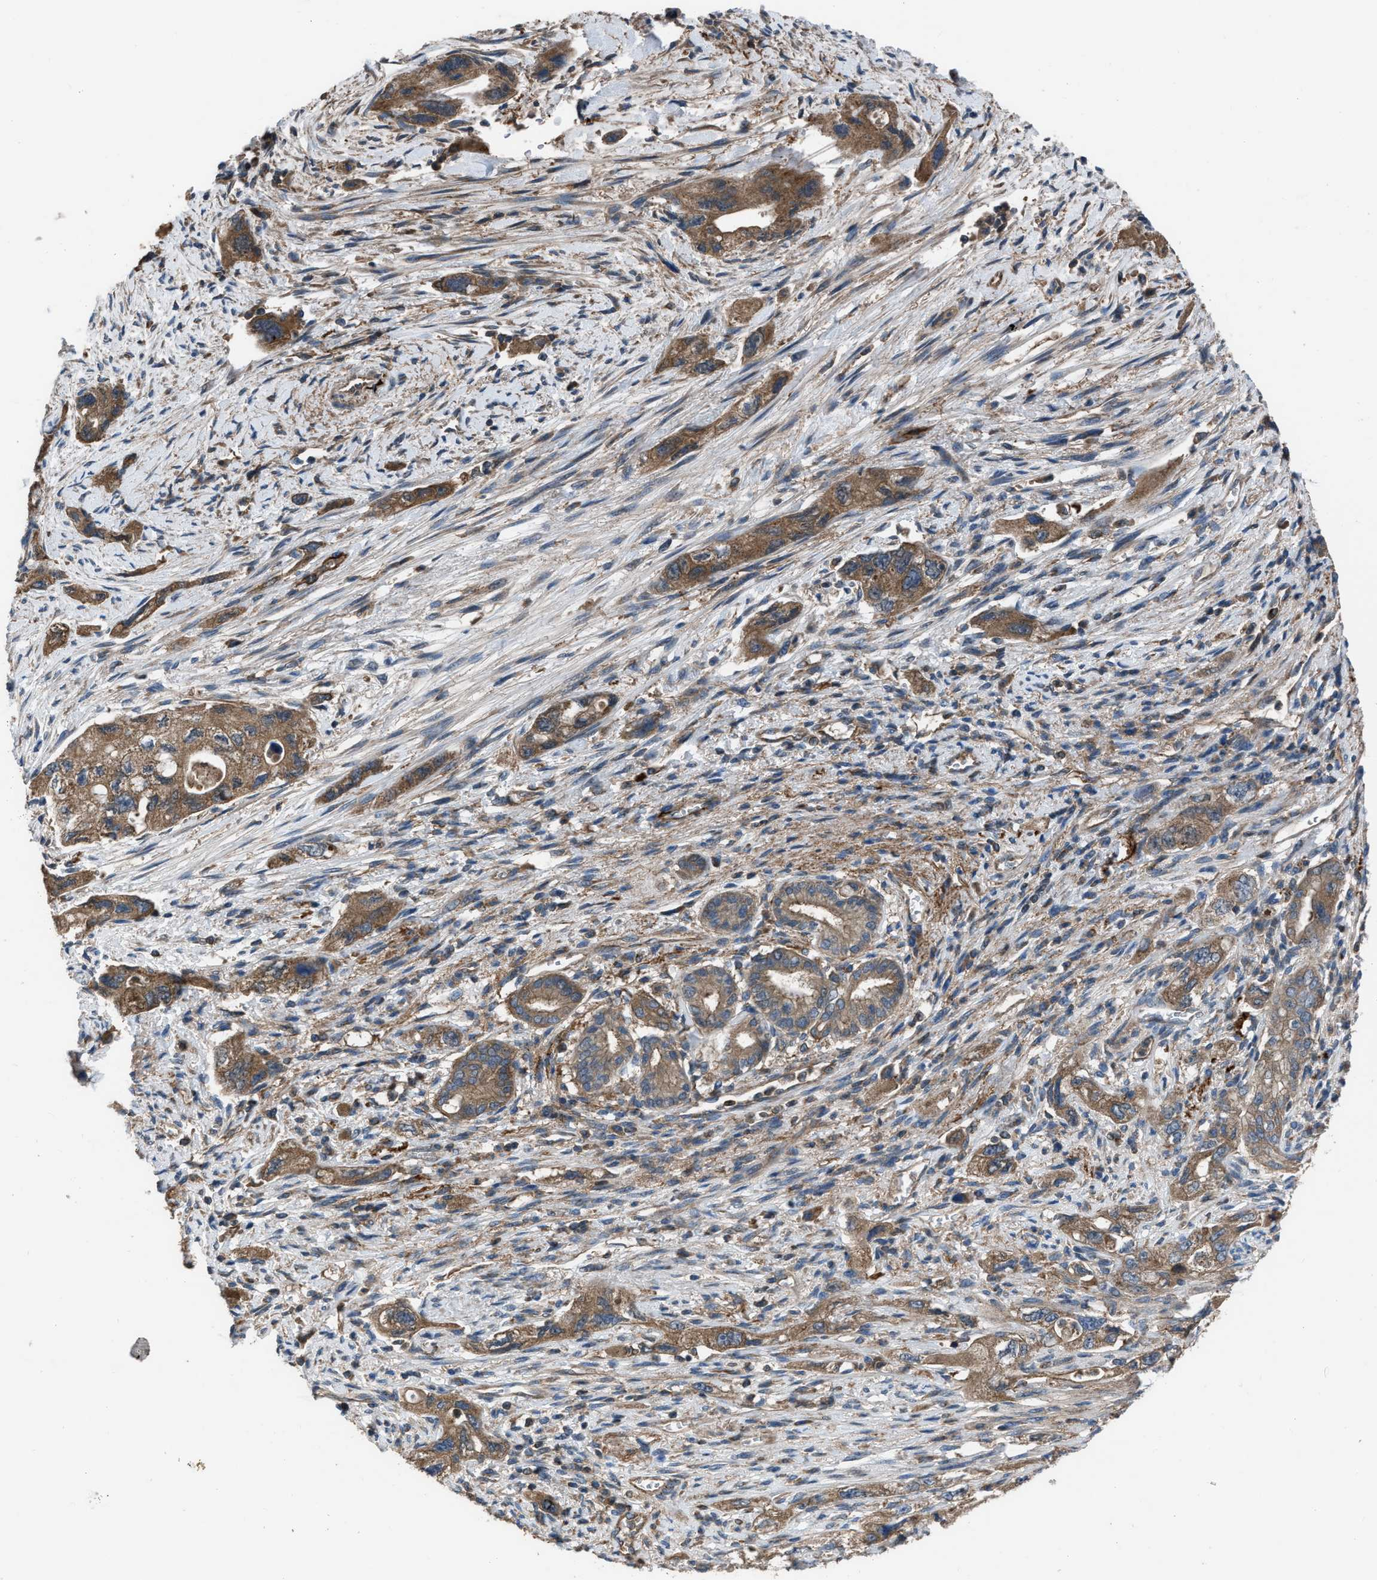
{"staining": {"intensity": "moderate", "quantity": ">75%", "location": "cytoplasmic/membranous"}, "tissue": "pancreatic cancer", "cell_type": "Tumor cells", "image_type": "cancer", "snomed": [{"axis": "morphology", "description": "Adenocarcinoma, NOS"}, {"axis": "topography", "description": "Pancreas"}], "caption": "Human adenocarcinoma (pancreatic) stained with a protein marker shows moderate staining in tumor cells.", "gene": "USP25", "patient": {"sex": "female", "age": 73}}